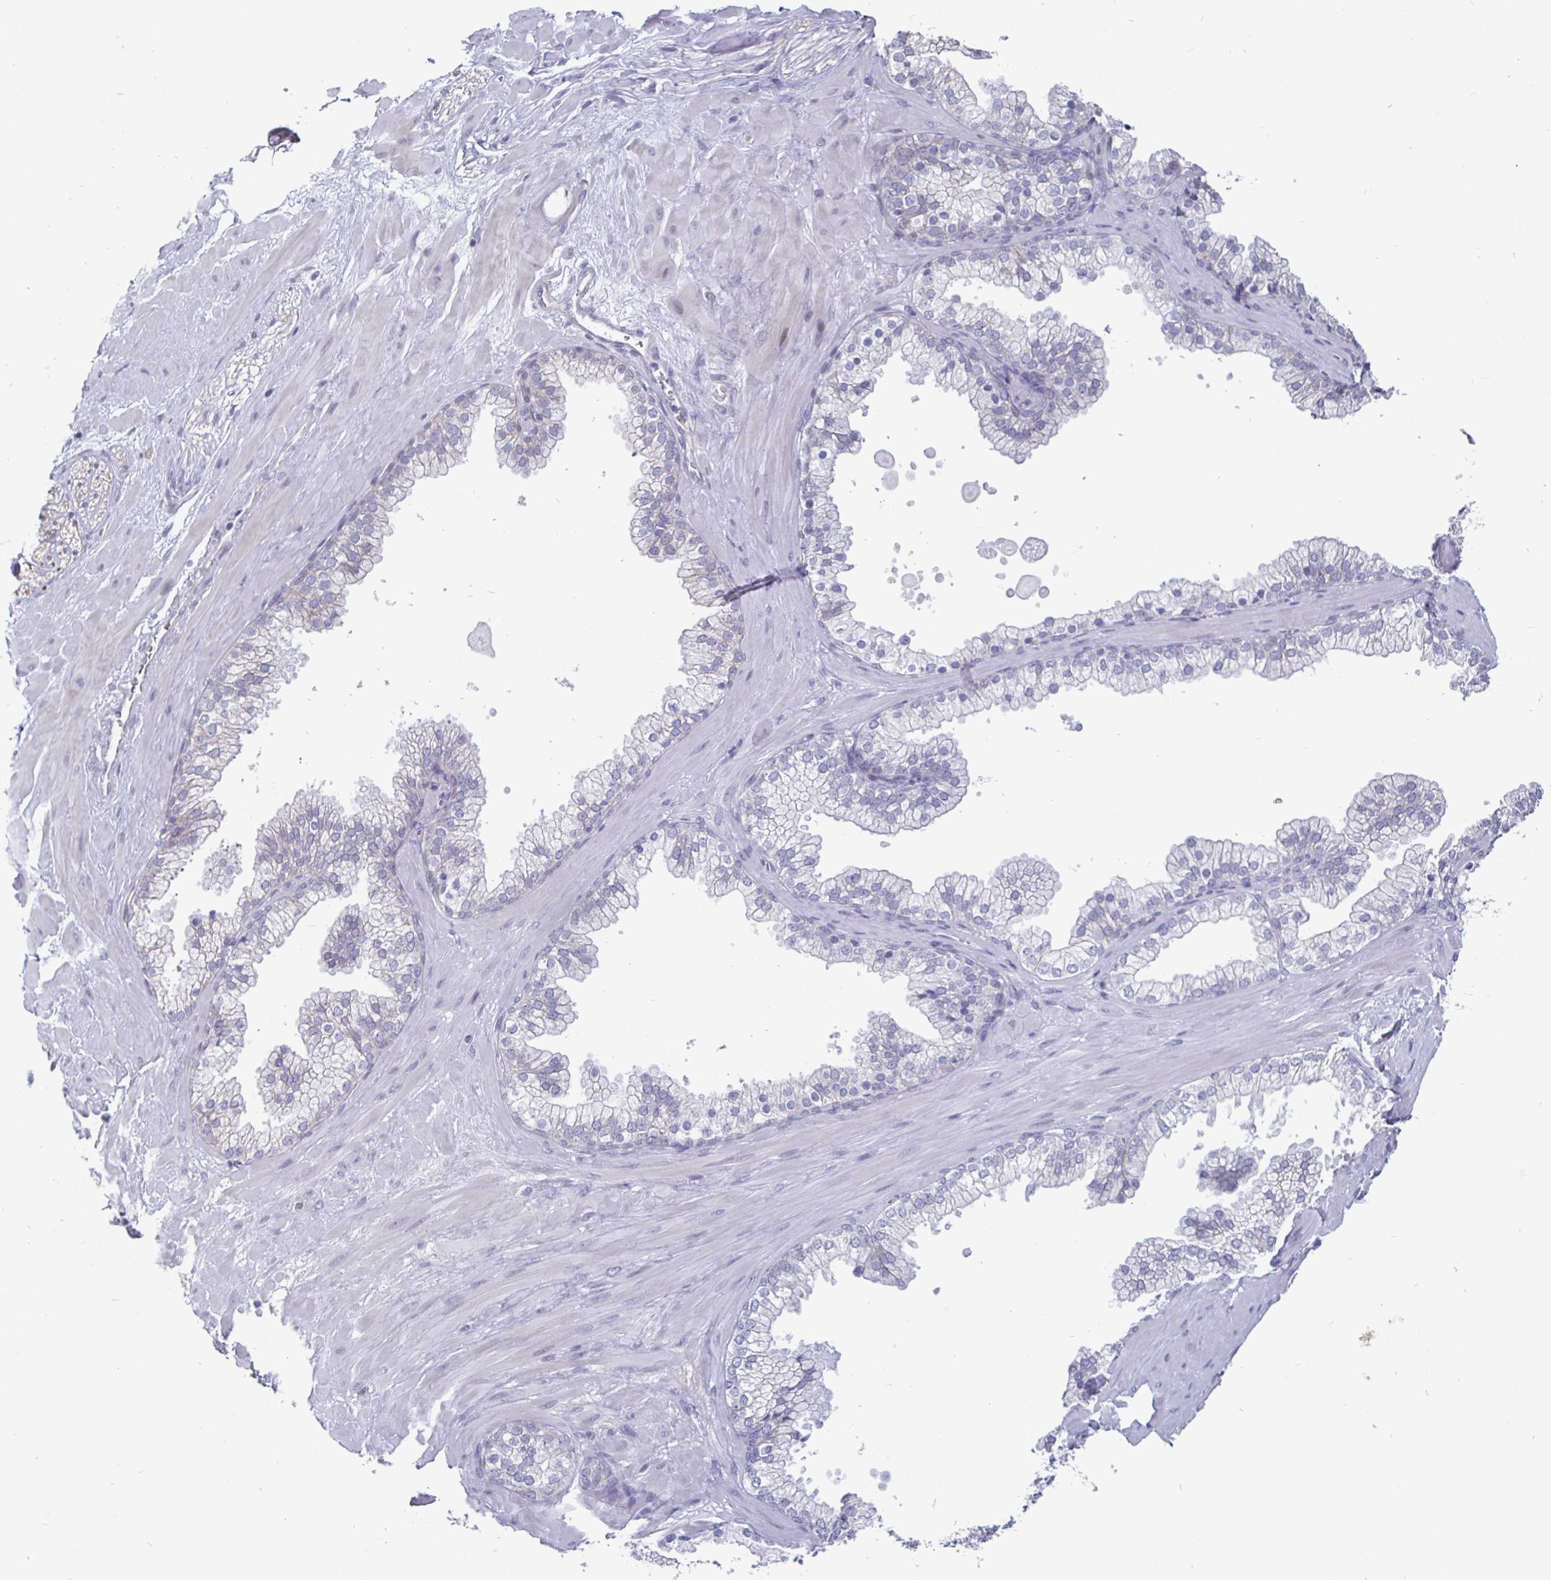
{"staining": {"intensity": "negative", "quantity": "none", "location": "none"}, "tissue": "adipose tissue", "cell_type": "Adipocytes", "image_type": "normal", "snomed": [{"axis": "morphology", "description": "Normal tissue, NOS"}, {"axis": "topography", "description": "Prostate"}, {"axis": "topography", "description": "Peripheral nerve tissue"}], "caption": "This is an immunohistochemistry photomicrograph of benign adipose tissue. There is no expression in adipocytes.", "gene": "OOSP2", "patient": {"sex": "male", "age": 61}}